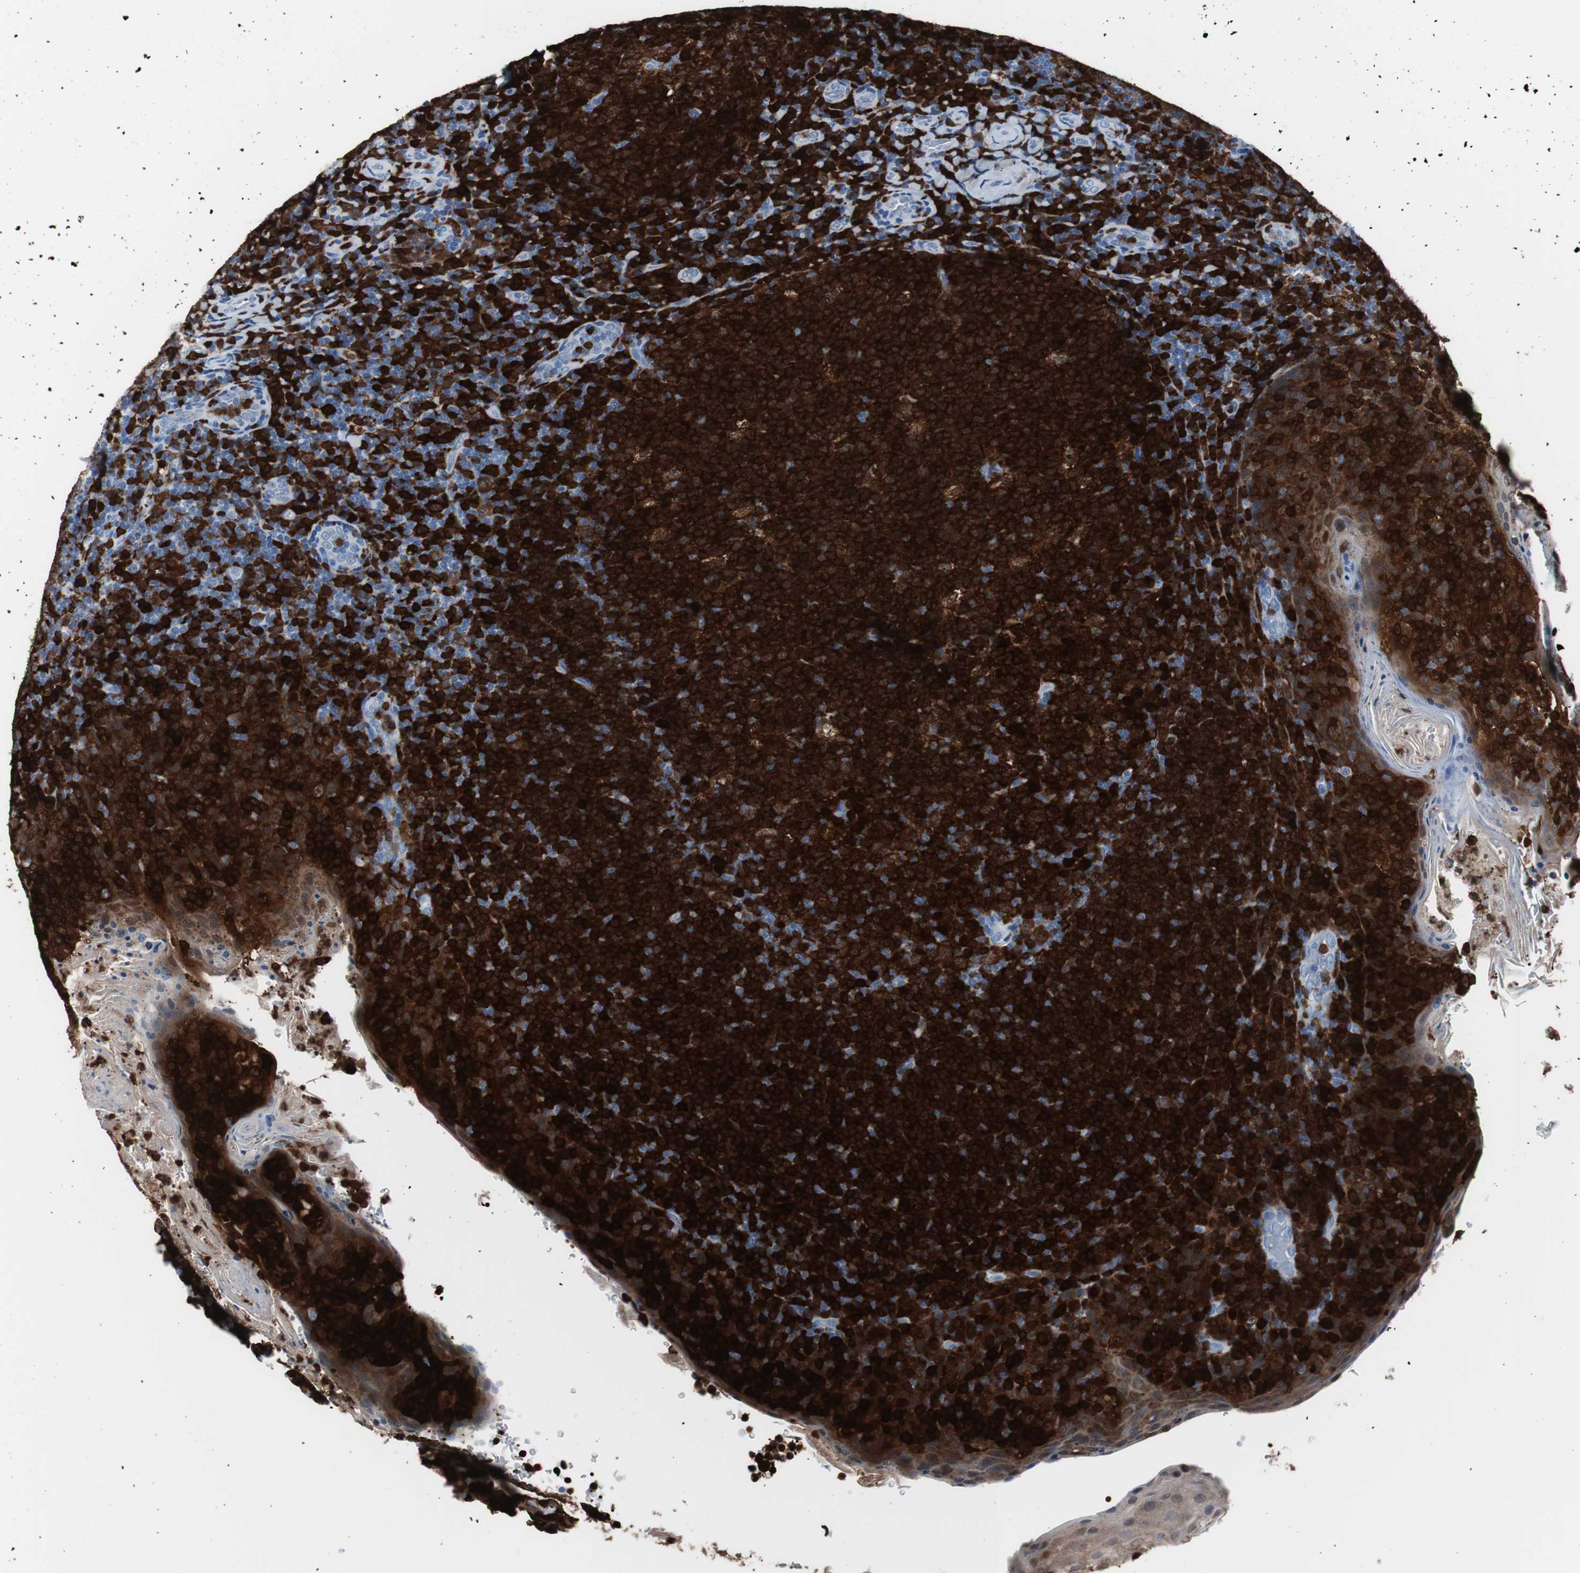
{"staining": {"intensity": "strong", "quantity": ">75%", "location": "cytoplasmic/membranous"}, "tissue": "tonsil", "cell_type": "Germinal center cells", "image_type": "normal", "snomed": [{"axis": "morphology", "description": "Normal tissue, NOS"}, {"axis": "topography", "description": "Tonsil"}], "caption": "Immunohistochemistry histopathology image of benign tonsil: tonsil stained using immunohistochemistry (IHC) shows high levels of strong protein expression localized specifically in the cytoplasmic/membranous of germinal center cells, appearing as a cytoplasmic/membranous brown color.", "gene": "SYK", "patient": {"sex": "male", "age": 17}}